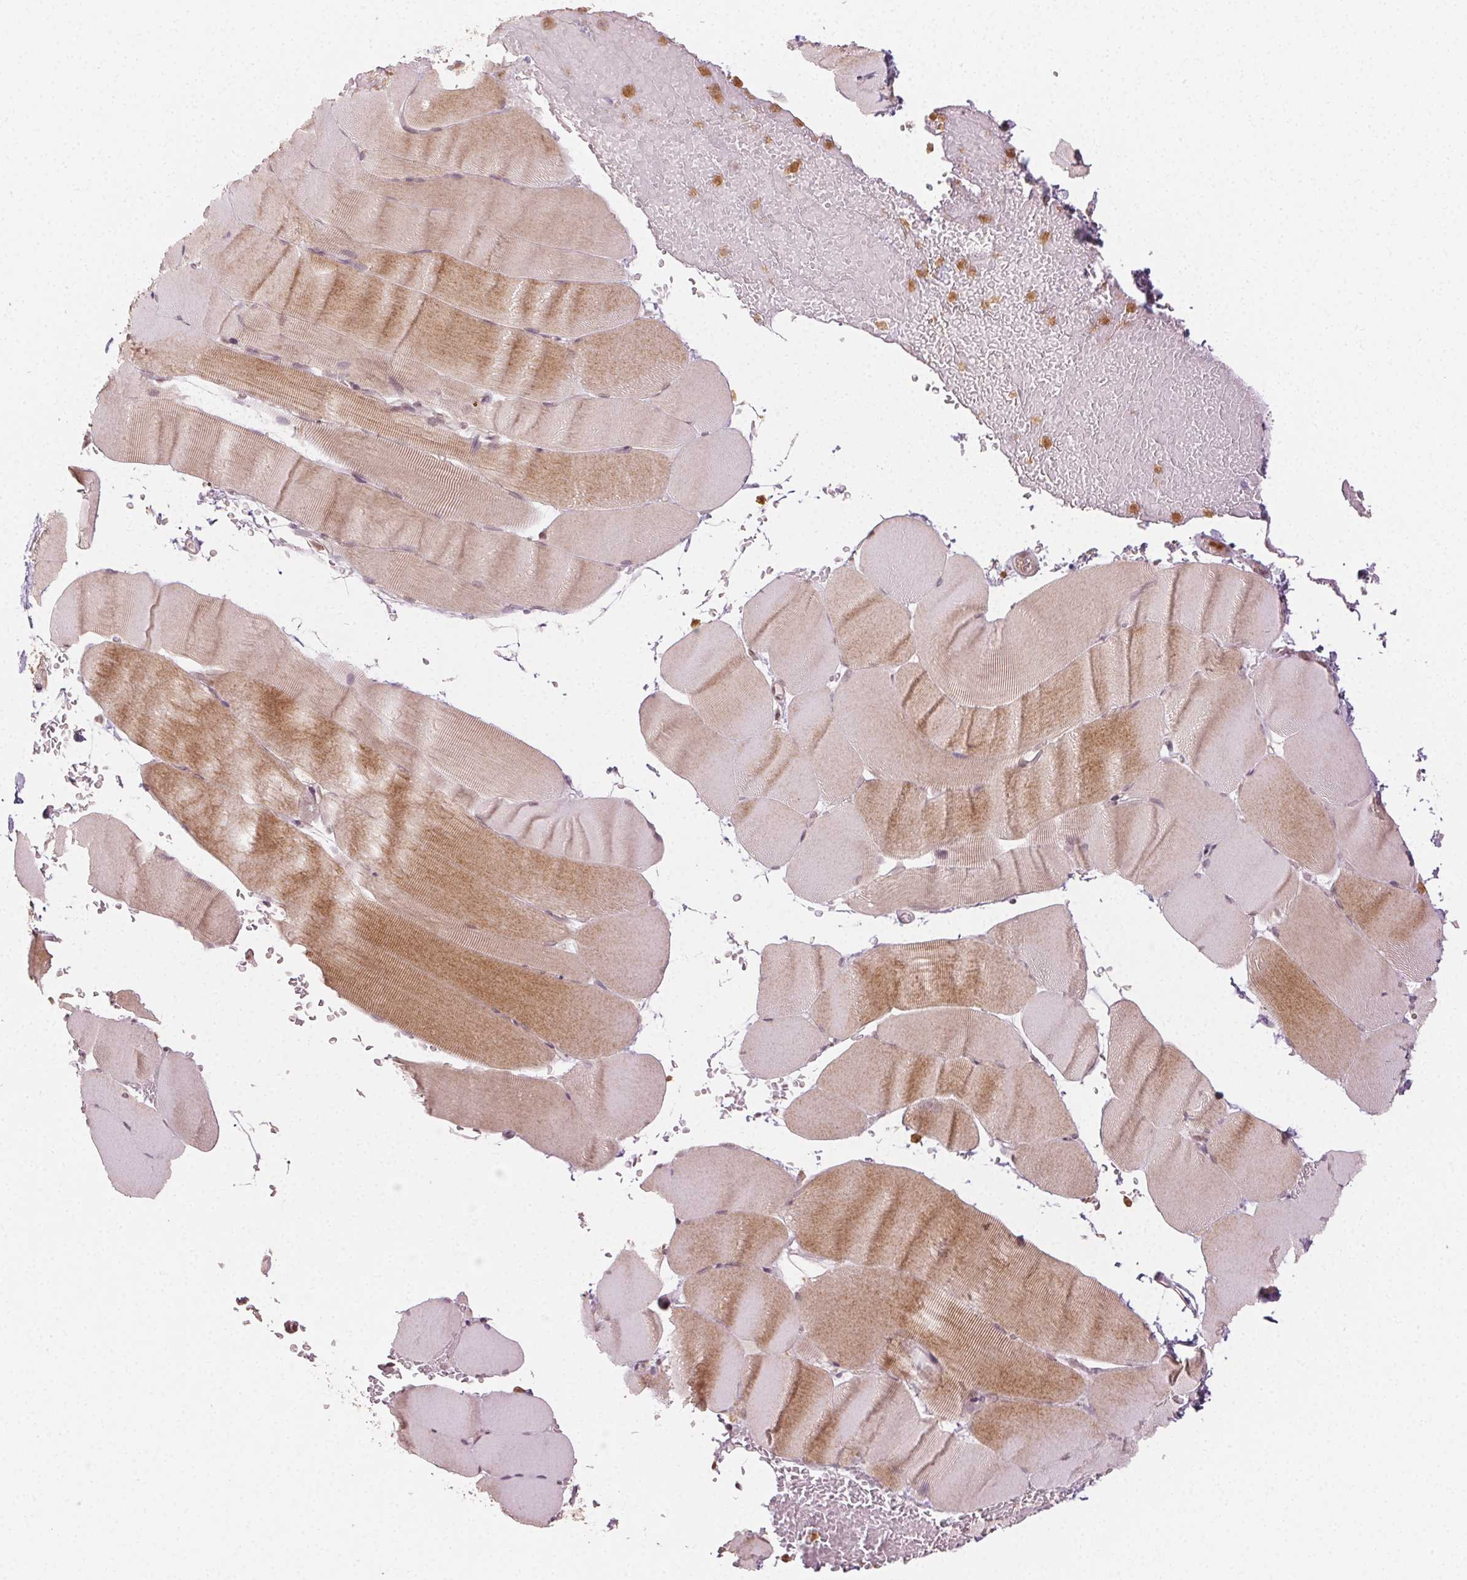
{"staining": {"intensity": "moderate", "quantity": "<25%", "location": "cytoplasmic/membranous"}, "tissue": "skeletal muscle", "cell_type": "Myocytes", "image_type": "normal", "snomed": [{"axis": "morphology", "description": "Normal tissue, NOS"}, {"axis": "topography", "description": "Skeletal muscle"}], "caption": "Immunohistochemical staining of normal human skeletal muscle displays low levels of moderate cytoplasmic/membranous staining in about <25% of myocytes. The staining was performed using DAB to visualize the protein expression in brown, while the nuclei were stained in blue with hematoxylin (Magnification: 20x).", "gene": "MAPK14", "patient": {"sex": "female", "age": 37}}